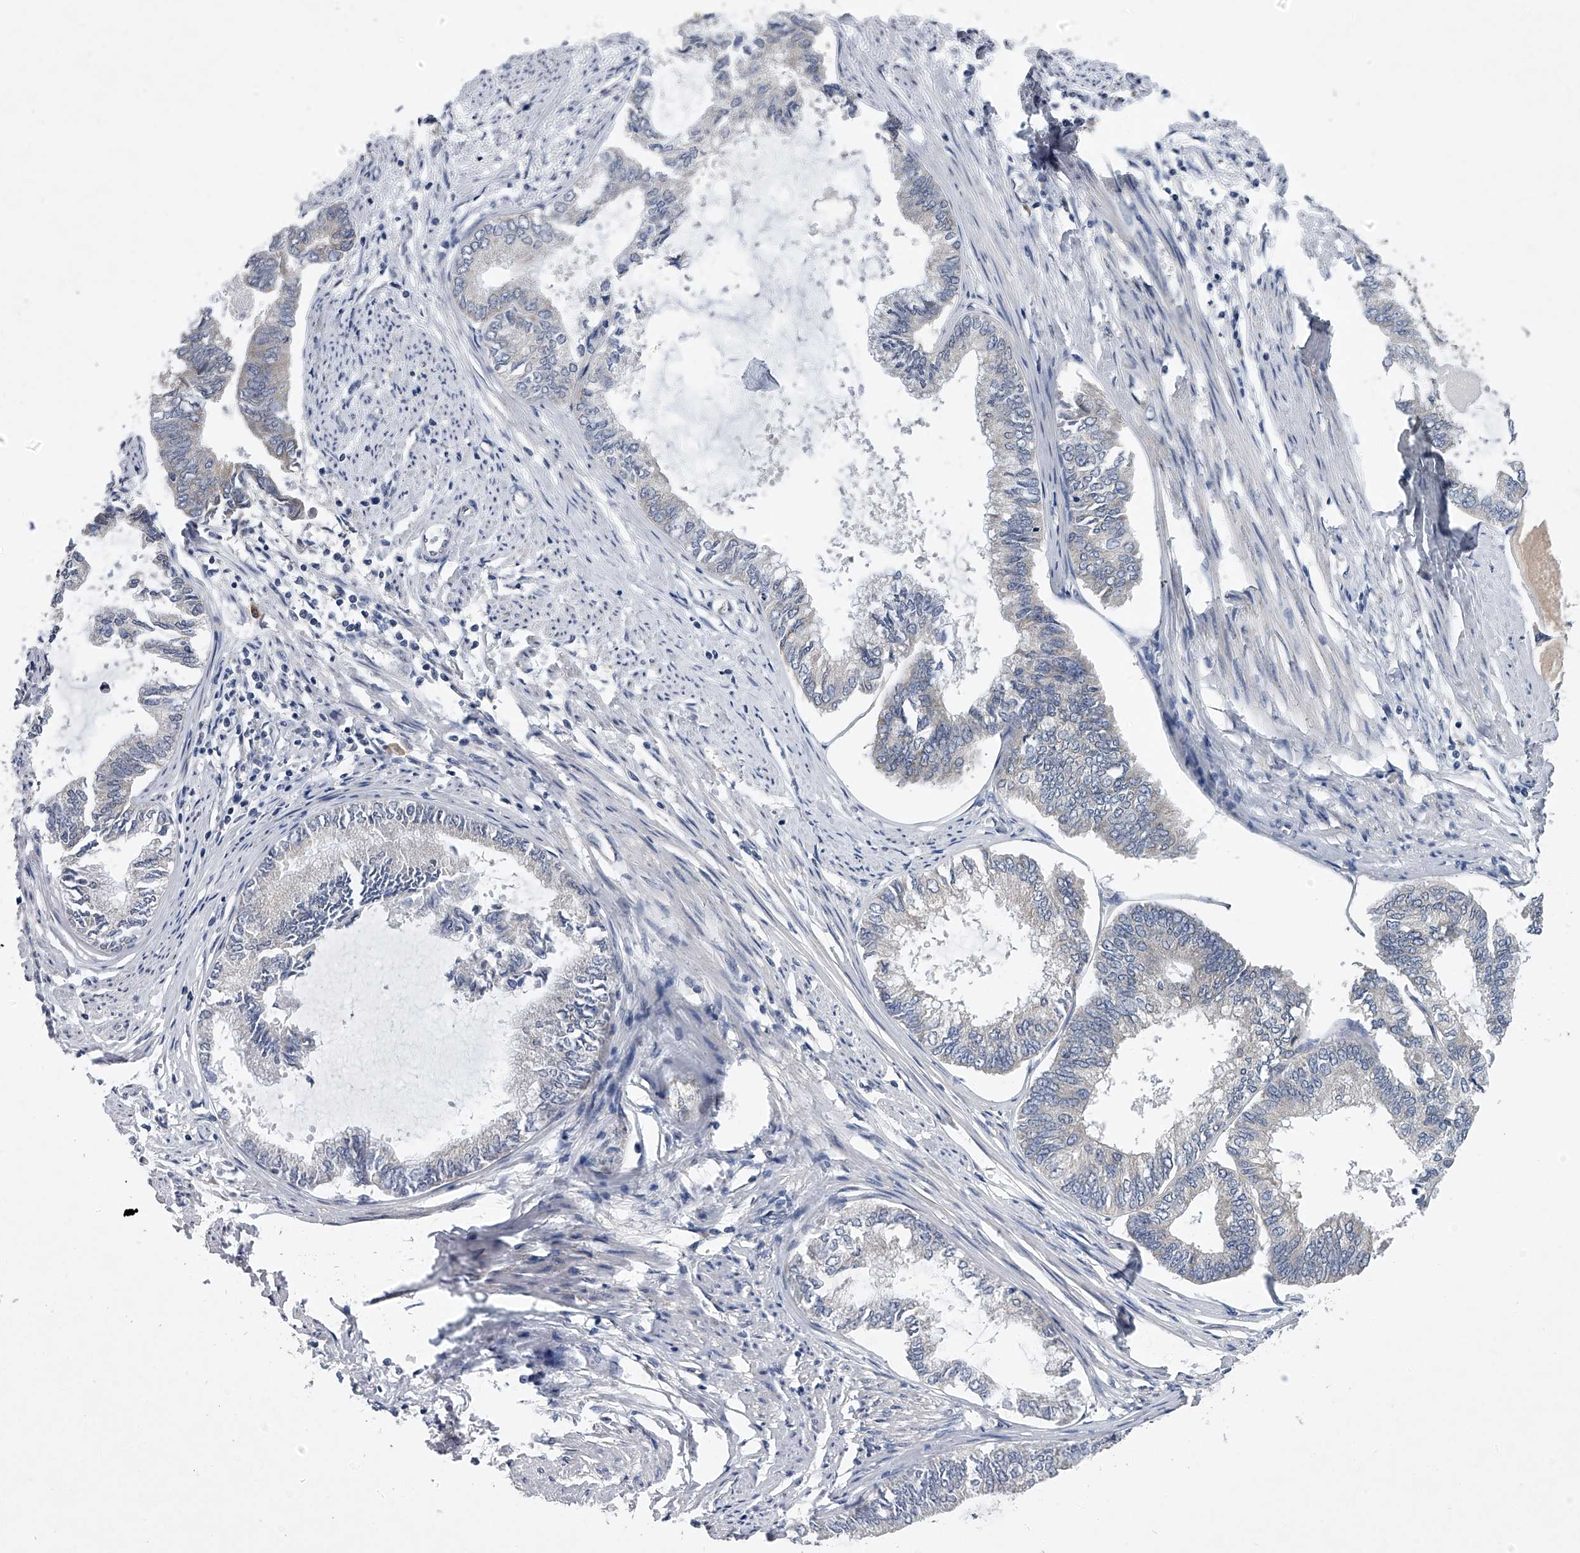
{"staining": {"intensity": "negative", "quantity": "none", "location": "none"}, "tissue": "endometrial cancer", "cell_type": "Tumor cells", "image_type": "cancer", "snomed": [{"axis": "morphology", "description": "Adenocarcinoma, NOS"}, {"axis": "topography", "description": "Endometrium"}], "caption": "Immunohistochemical staining of human endometrial cancer demonstrates no significant expression in tumor cells.", "gene": "RNF5", "patient": {"sex": "female", "age": 86}}